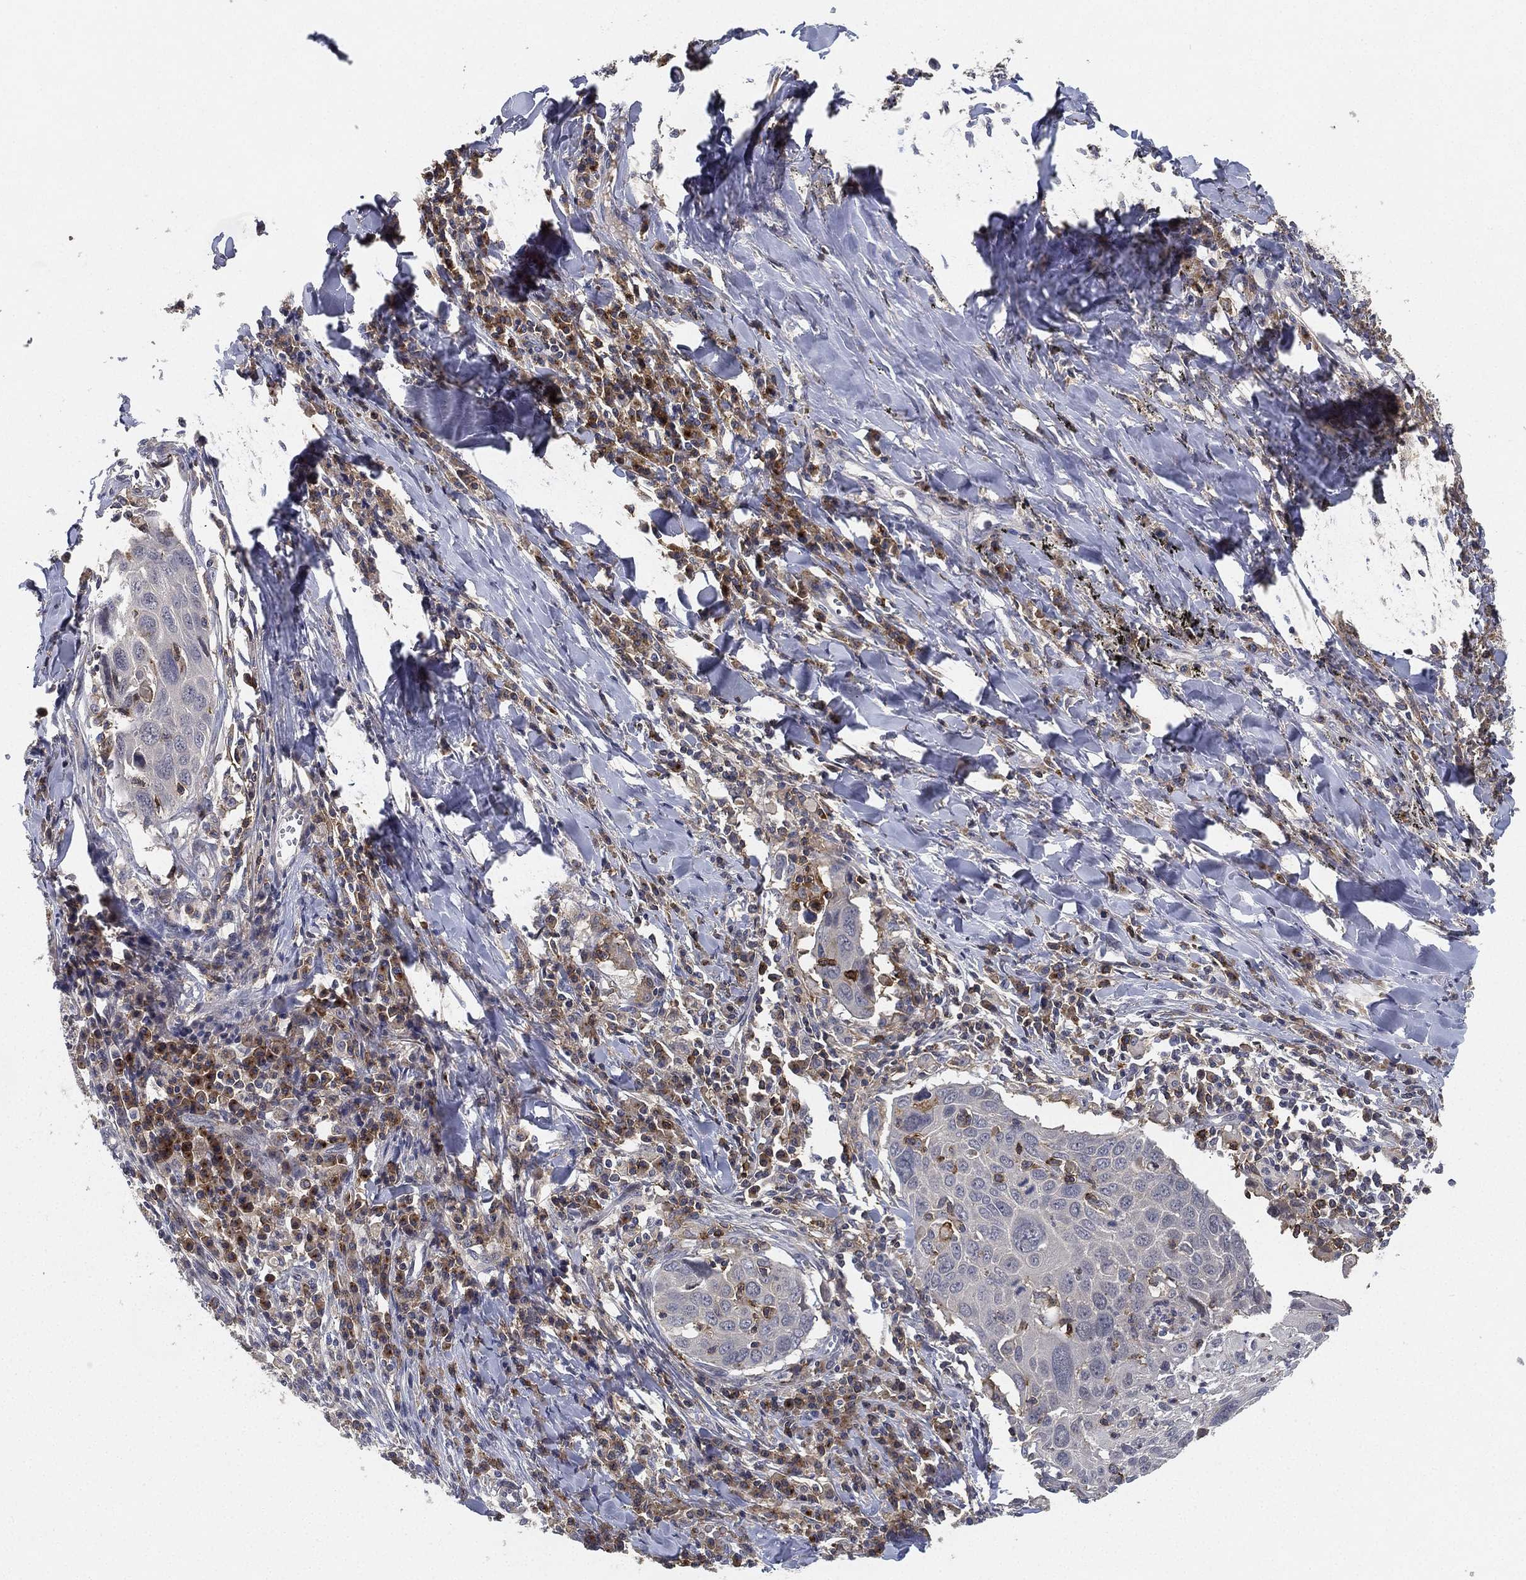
{"staining": {"intensity": "negative", "quantity": "none", "location": "none"}, "tissue": "lung cancer", "cell_type": "Tumor cells", "image_type": "cancer", "snomed": [{"axis": "morphology", "description": "Squamous cell carcinoma, NOS"}, {"axis": "topography", "description": "Lung"}], "caption": "High power microscopy photomicrograph of an IHC micrograph of lung cancer (squamous cell carcinoma), revealing no significant positivity in tumor cells.", "gene": "CFAP251", "patient": {"sex": "male", "age": 57}}